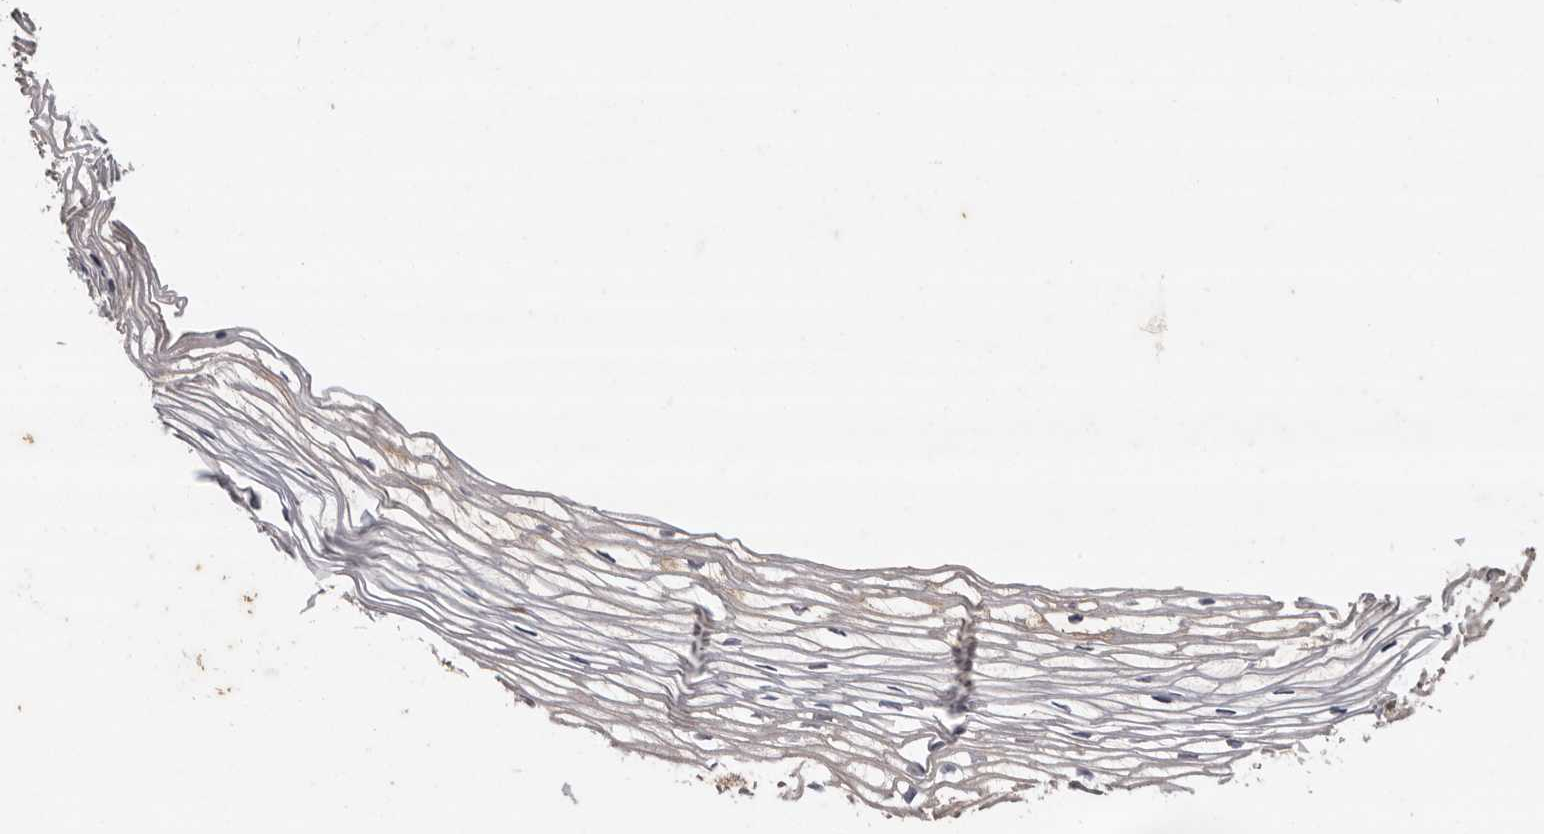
{"staining": {"intensity": "negative", "quantity": "none", "location": "none"}, "tissue": "cervix", "cell_type": "Glandular cells", "image_type": "normal", "snomed": [{"axis": "morphology", "description": "Normal tissue, NOS"}, {"axis": "topography", "description": "Cervix"}], "caption": "This is an IHC micrograph of normal cervix. There is no positivity in glandular cells.", "gene": "RWDD1", "patient": {"sex": "female", "age": 27}}